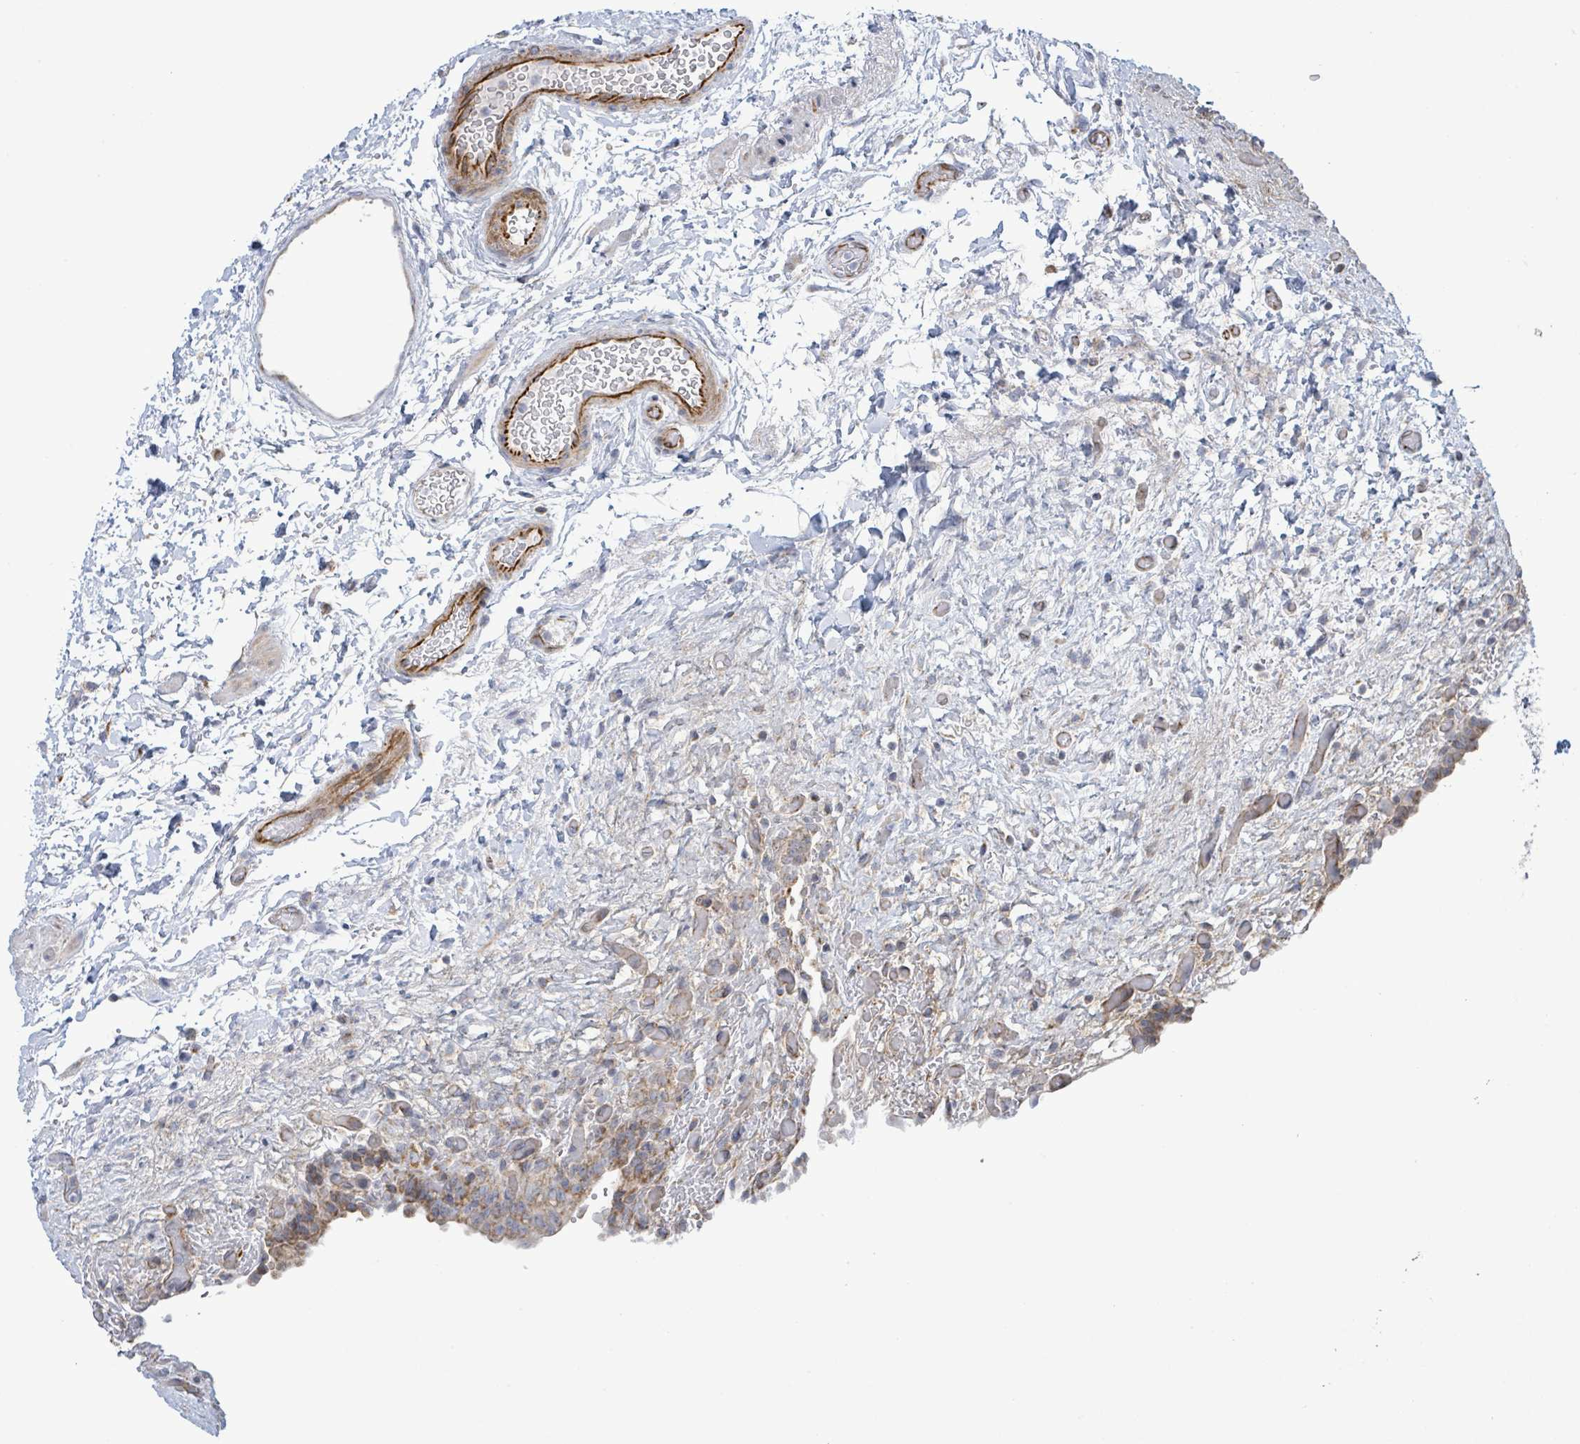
{"staining": {"intensity": "moderate", "quantity": ">75%", "location": "cytoplasmic/membranous"}, "tissue": "urinary bladder", "cell_type": "Urothelial cells", "image_type": "normal", "snomed": [{"axis": "morphology", "description": "Normal tissue, NOS"}, {"axis": "topography", "description": "Urinary bladder"}], "caption": "Immunohistochemical staining of unremarkable urinary bladder exhibits >75% levels of moderate cytoplasmic/membranous protein positivity in about >75% of urothelial cells.", "gene": "ALG12", "patient": {"sex": "male", "age": 69}}